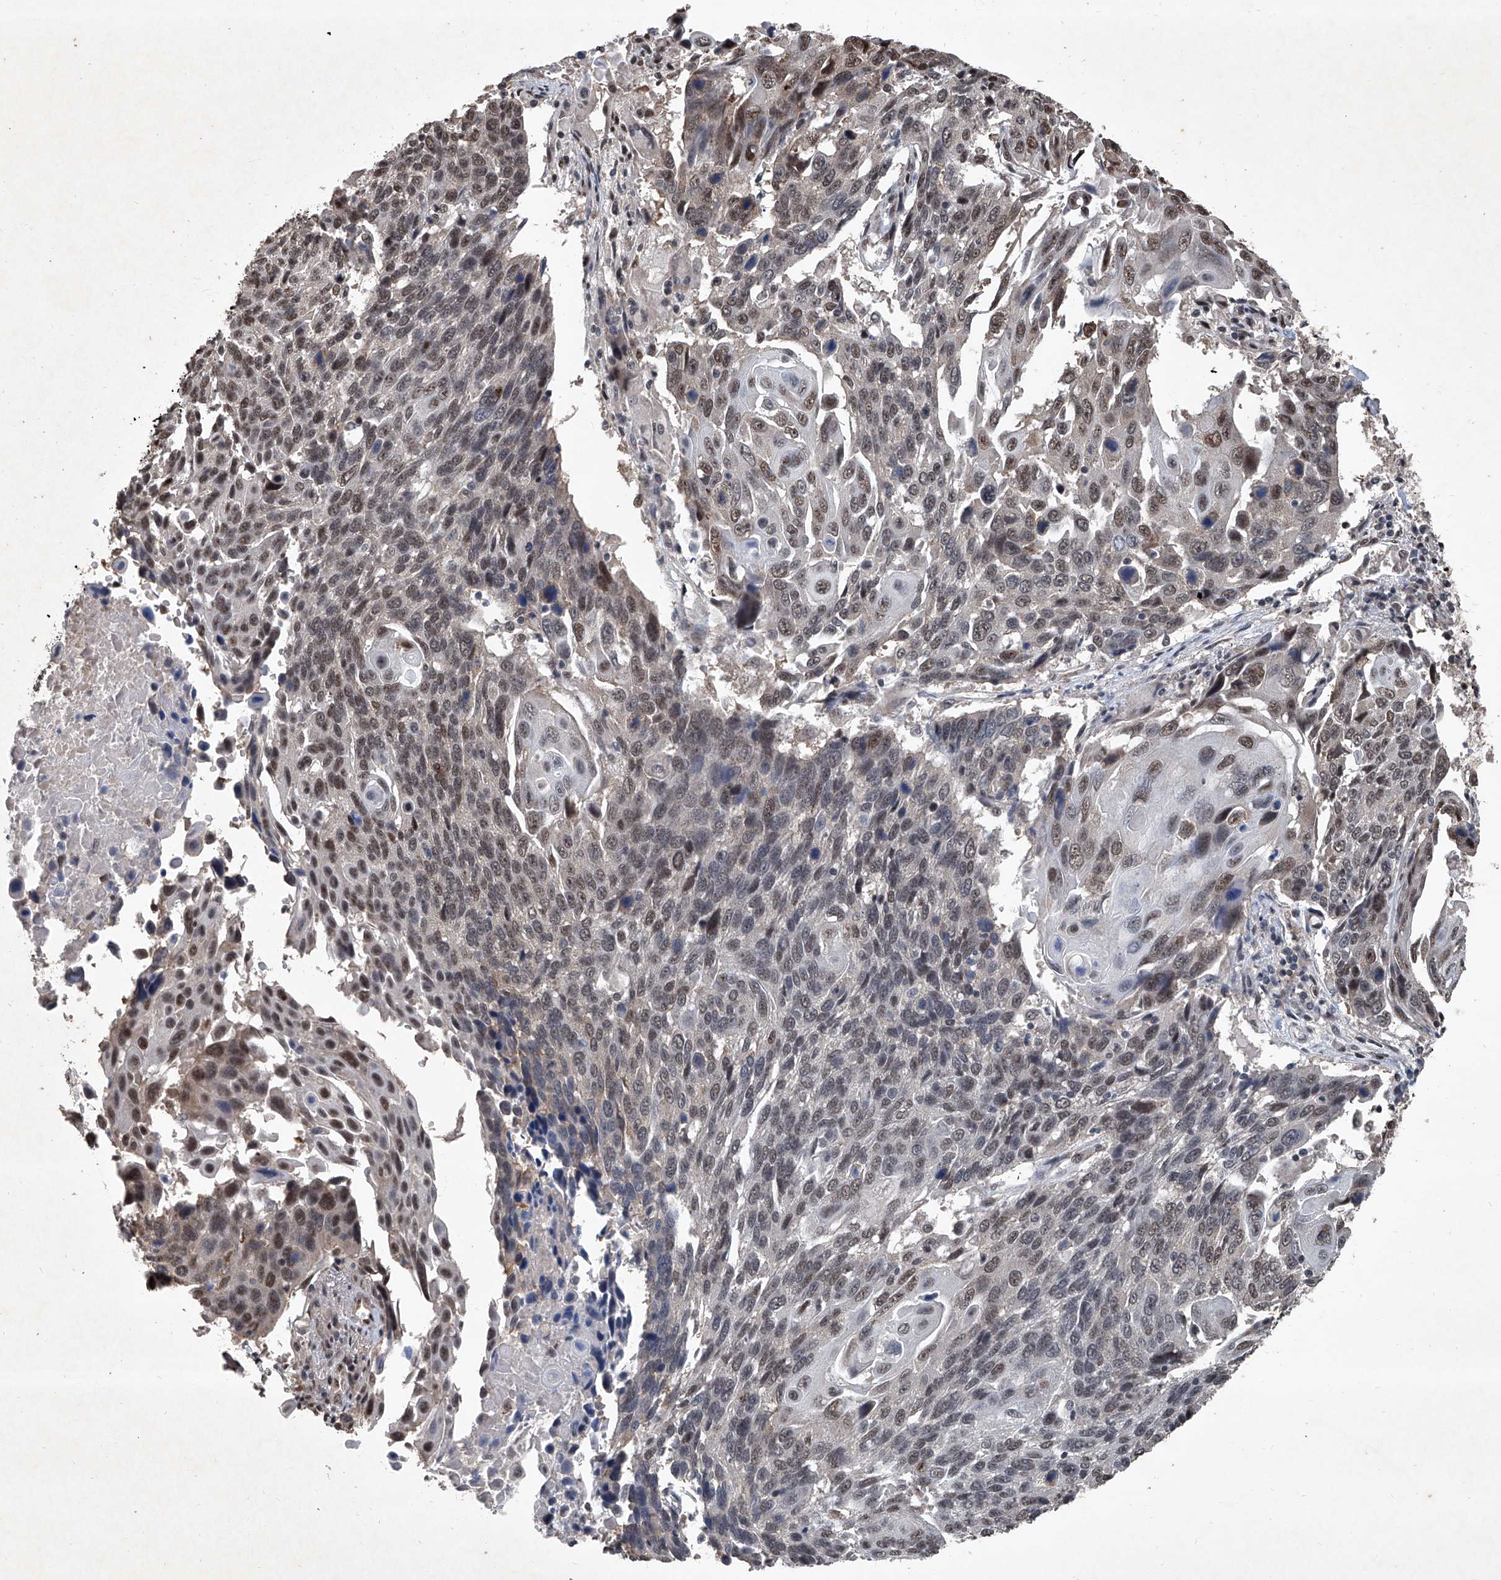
{"staining": {"intensity": "moderate", "quantity": "25%-75%", "location": "nuclear"}, "tissue": "lung cancer", "cell_type": "Tumor cells", "image_type": "cancer", "snomed": [{"axis": "morphology", "description": "Squamous cell carcinoma, NOS"}, {"axis": "topography", "description": "Lung"}], "caption": "A brown stain labels moderate nuclear staining of a protein in human squamous cell carcinoma (lung) tumor cells. (brown staining indicates protein expression, while blue staining denotes nuclei).", "gene": "DDX39B", "patient": {"sex": "male", "age": 66}}